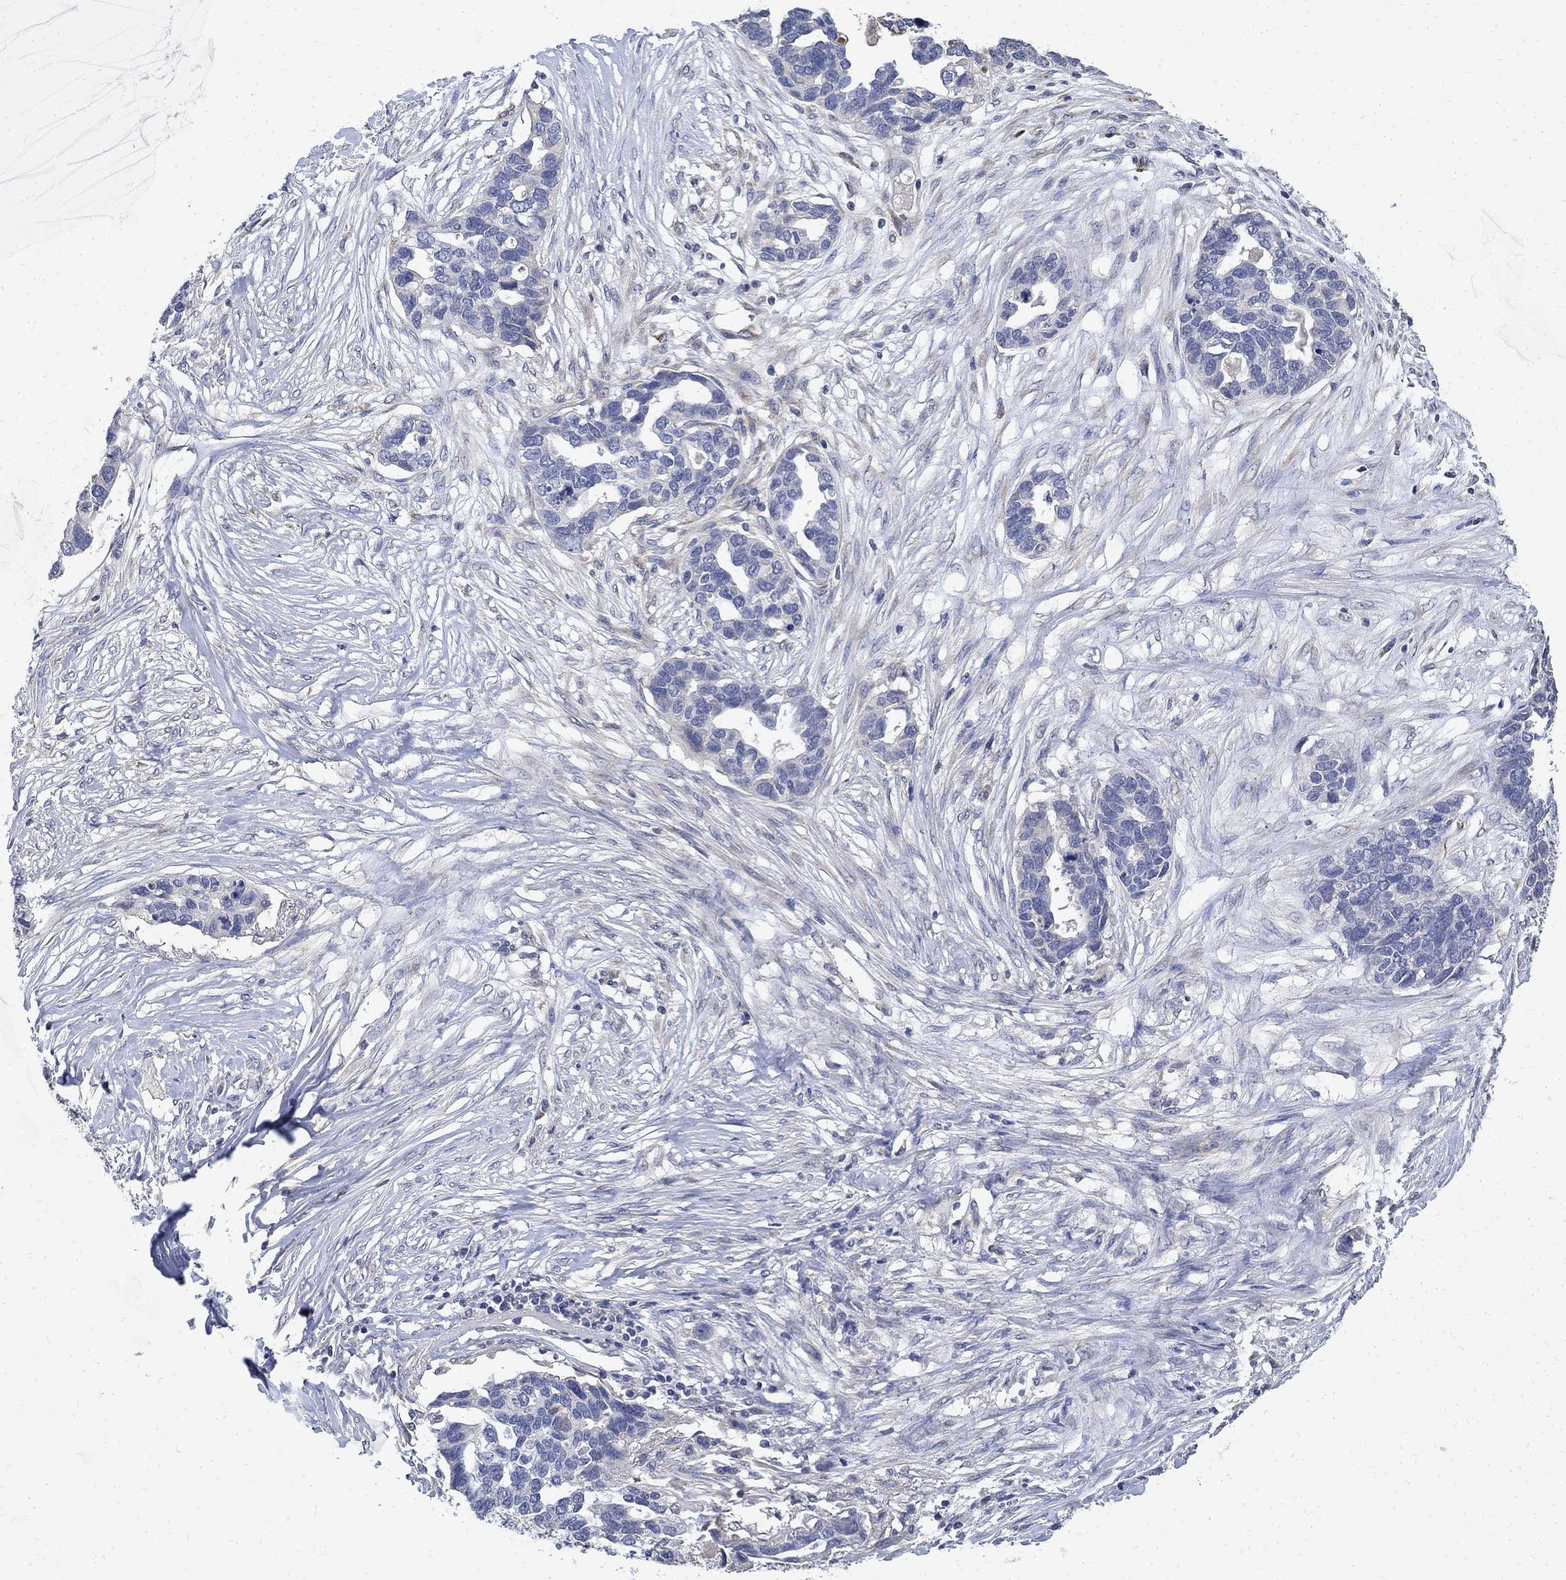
{"staining": {"intensity": "negative", "quantity": "none", "location": "none"}, "tissue": "ovarian cancer", "cell_type": "Tumor cells", "image_type": "cancer", "snomed": [{"axis": "morphology", "description": "Cystadenocarcinoma, serous, NOS"}, {"axis": "topography", "description": "Ovary"}], "caption": "This image is of ovarian cancer stained with immunohistochemistry to label a protein in brown with the nuclei are counter-stained blue. There is no staining in tumor cells.", "gene": "TMEM169", "patient": {"sex": "female", "age": 54}}